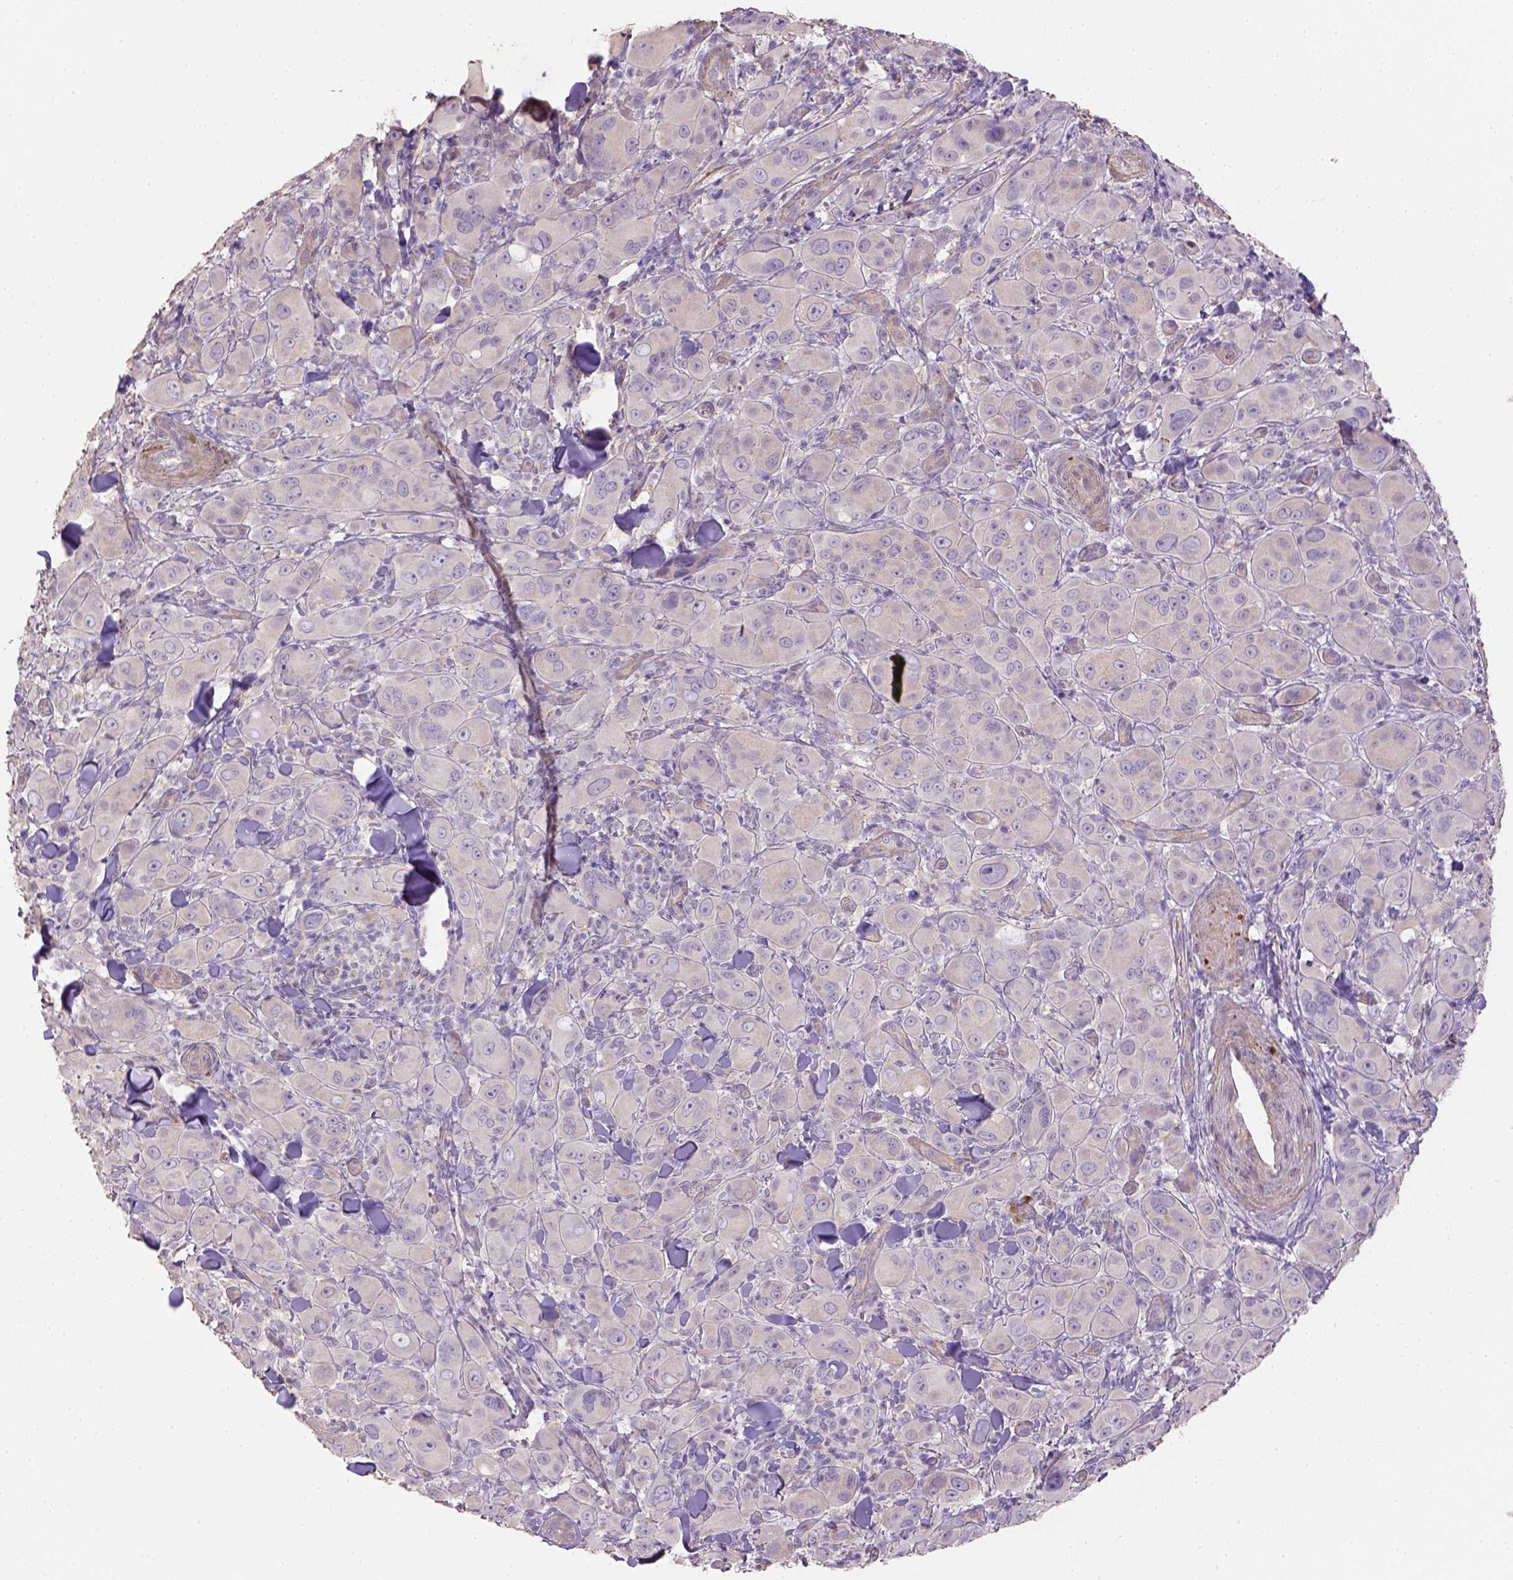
{"staining": {"intensity": "negative", "quantity": "none", "location": "none"}, "tissue": "melanoma", "cell_type": "Tumor cells", "image_type": "cancer", "snomed": [{"axis": "morphology", "description": "Malignant melanoma, NOS"}, {"axis": "topography", "description": "Skin"}], "caption": "This is an immunohistochemistry photomicrograph of human malignant melanoma. There is no expression in tumor cells.", "gene": "HTRA1", "patient": {"sex": "female", "age": 87}}